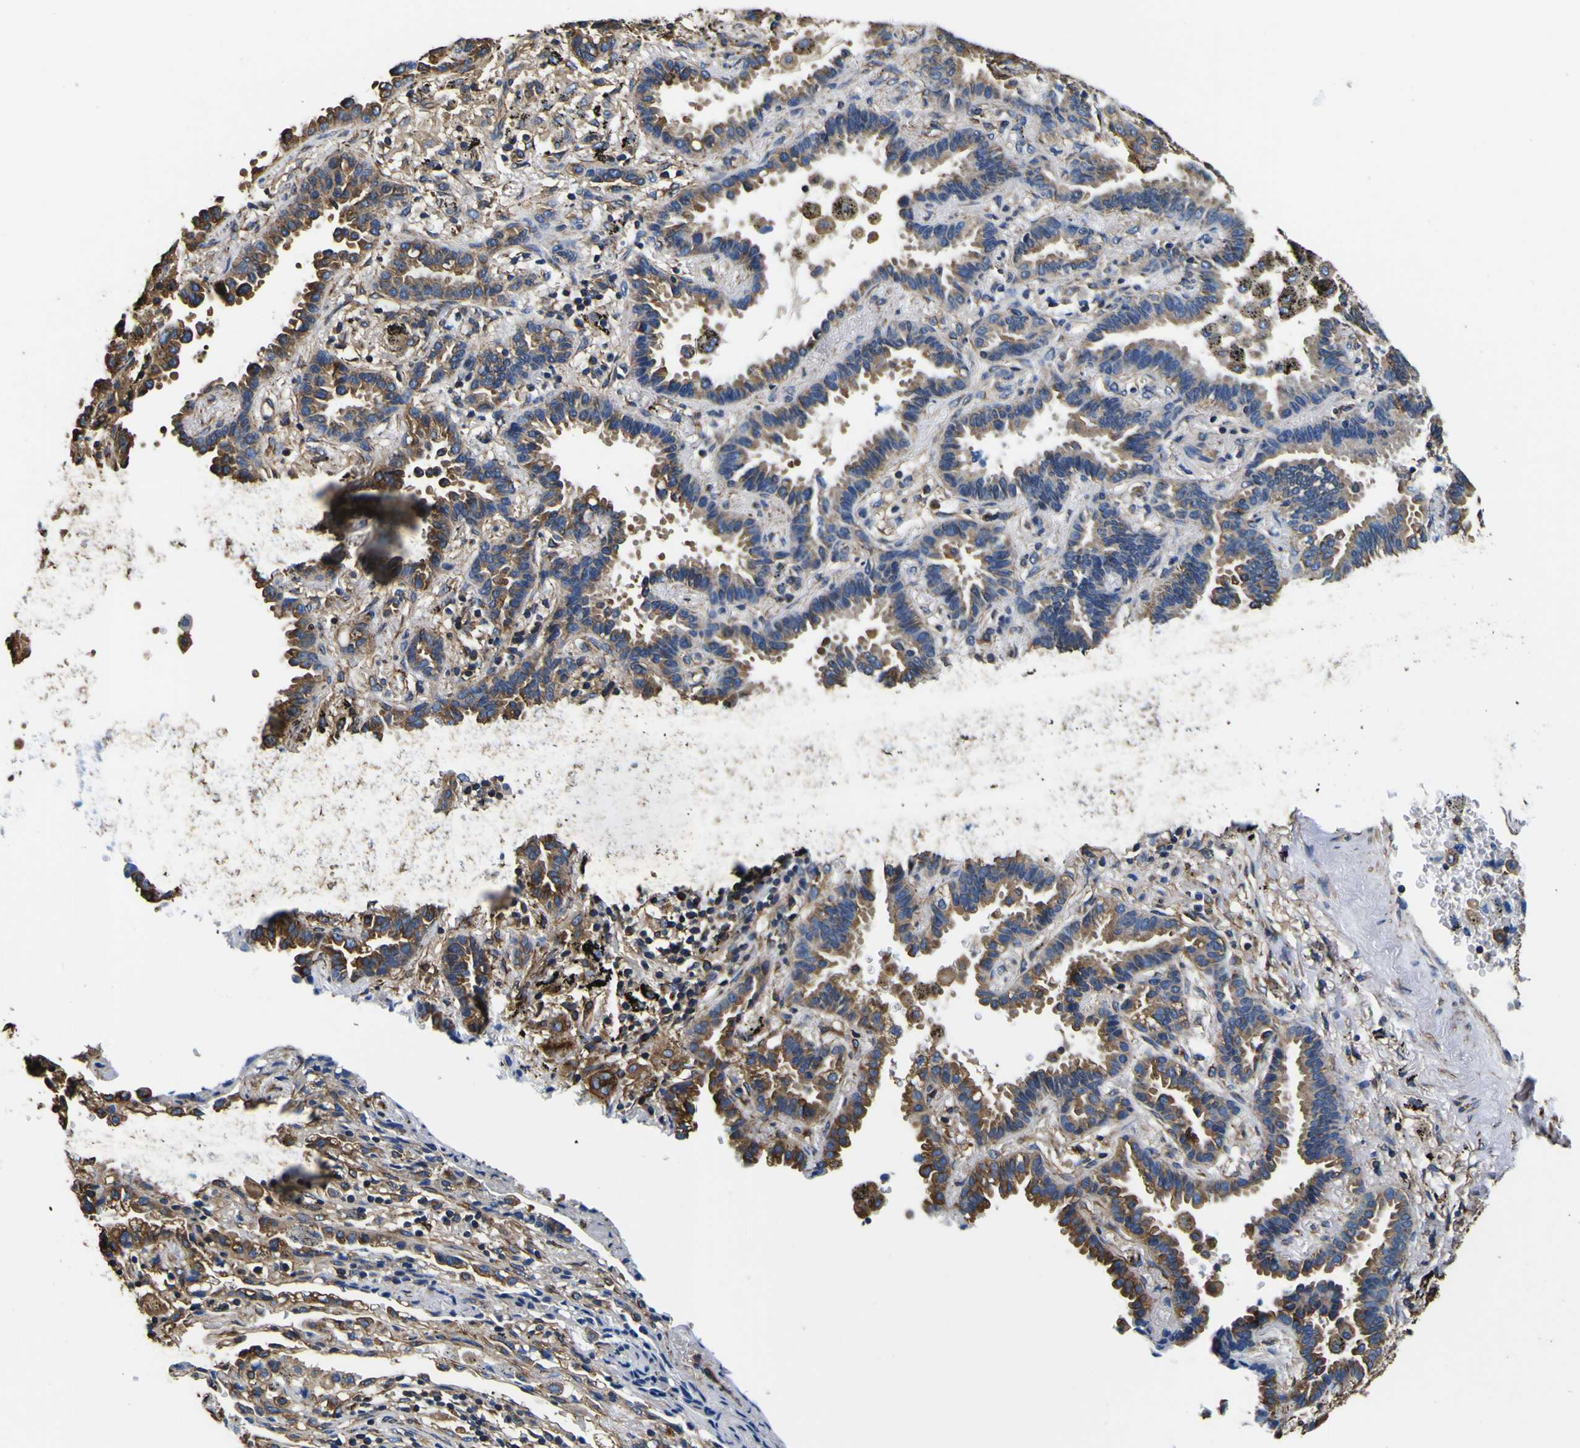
{"staining": {"intensity": "moderate", "quantity": ">75%", "location": "cytoplasmic/membranous"}, "tissue": "lung cancer", "cell_type": "Tumor cells", "image_type": "cancer", "snomed": [{"axis": "morphology", "description": "Normal tissue, NOS"}, {"axis": "morphology", "description": "Adenocarcinoma, NOS"}, {"axis": "topography", "description": "Lung"}], "caption": "An IHC histopathology image of neoplastic tissue is shown. Protein staining in brown highlights moderate cytoplasmic/membranous positivity in adenocarcinoma (lung) within tumor cells.", "gene": "TUBA1B", "patient": {"sex": "male", "age": 59}}